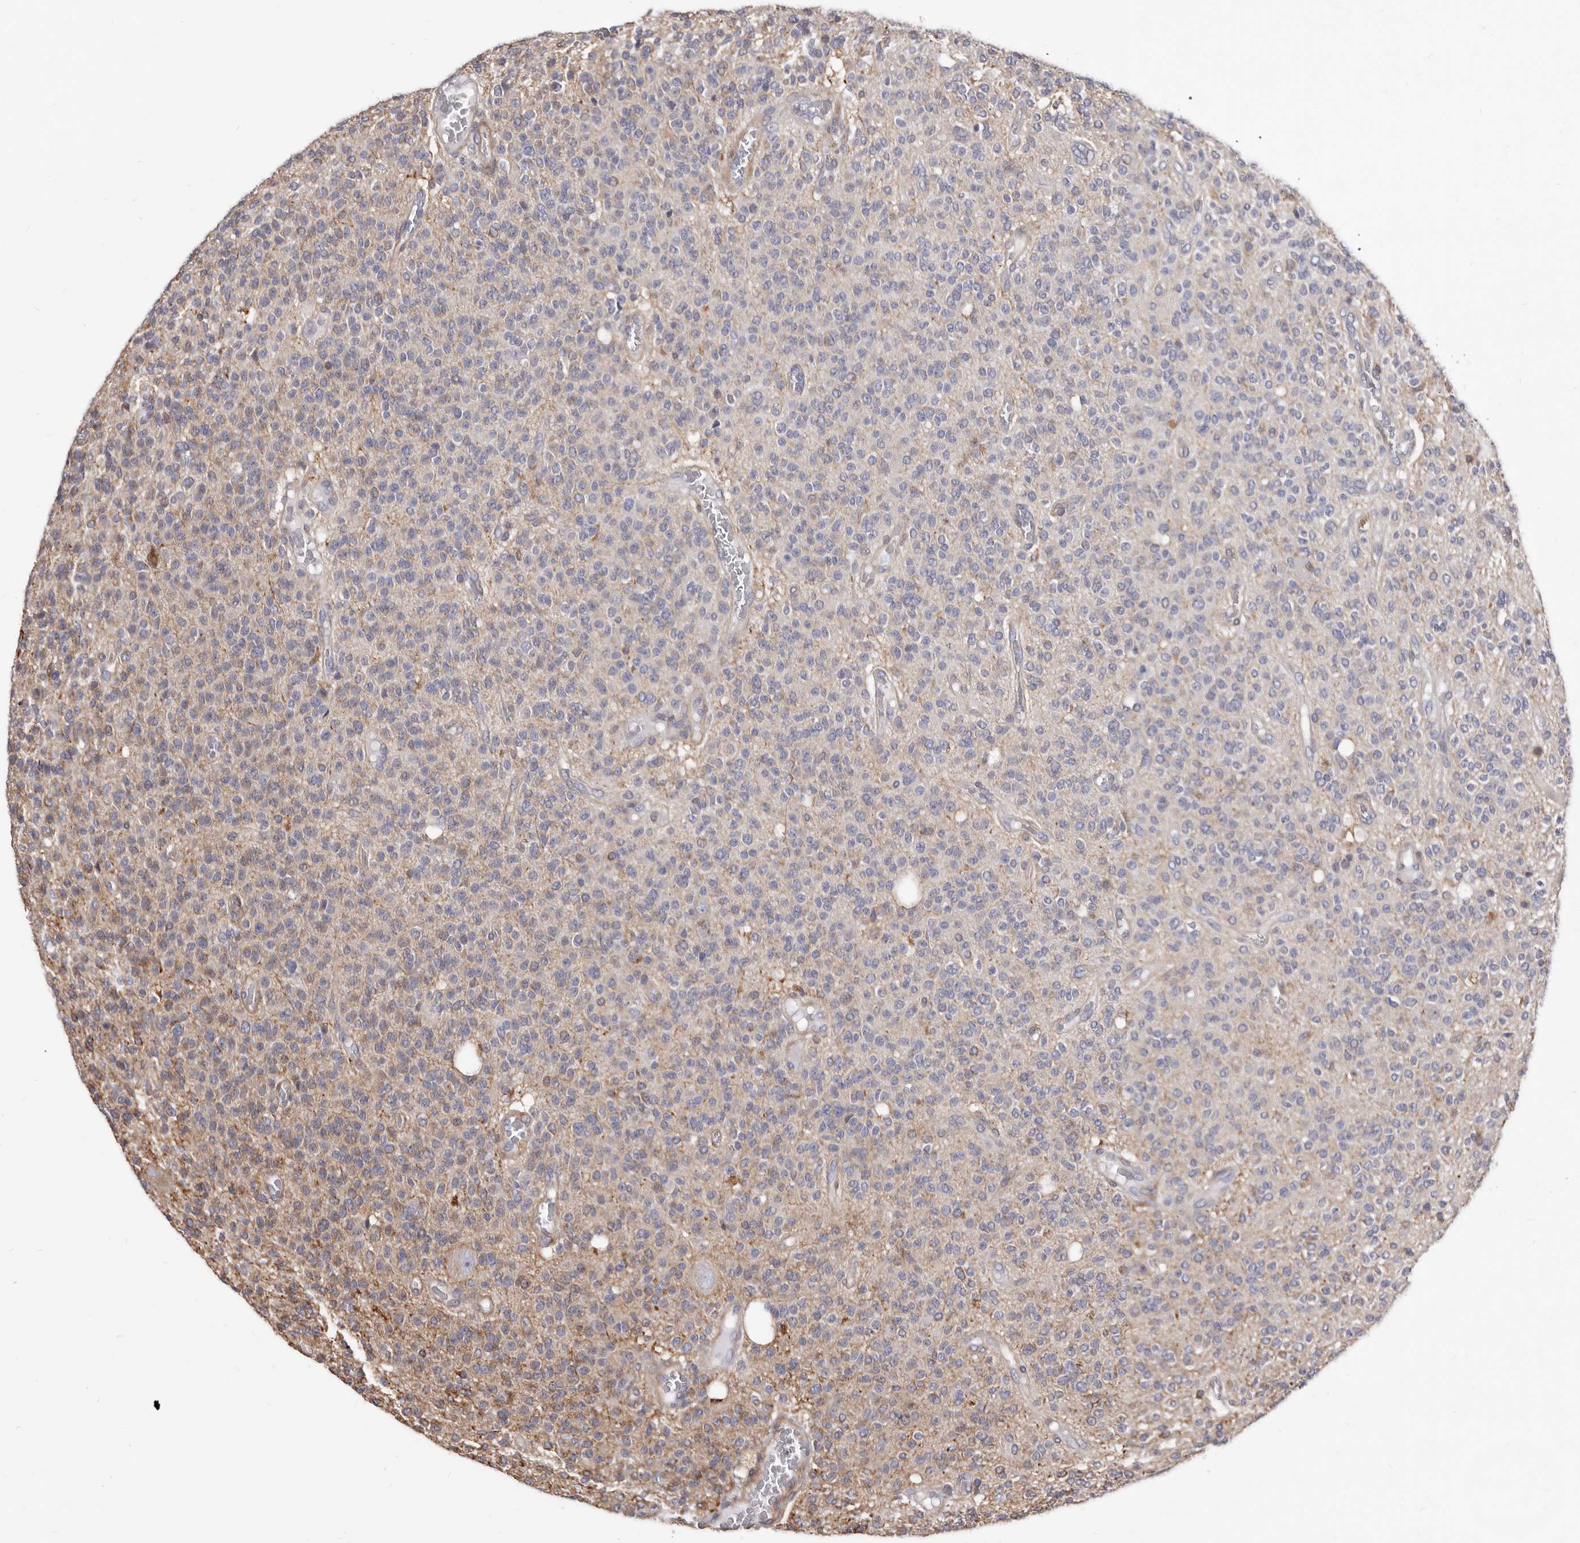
{"staining": {"intensity": "weak", "quantity": "<25%", "location": "cytoplasmic/membranous"}, "tissue": "glioma", "cell_type": "Tumor cells", "image_type": "cancer", "snomed": [{"axis": "morphology", "description": "Glioma, malignant, High grade"}, {"axis": "topography", "description": "Brain"}], "caption": "Immunohistochemical staining of malignant glioma (high-grade) shows no significant staining in tumor cells.", "gene": "NIBAN1", "patient": {"sex": "male", "age": 34}}